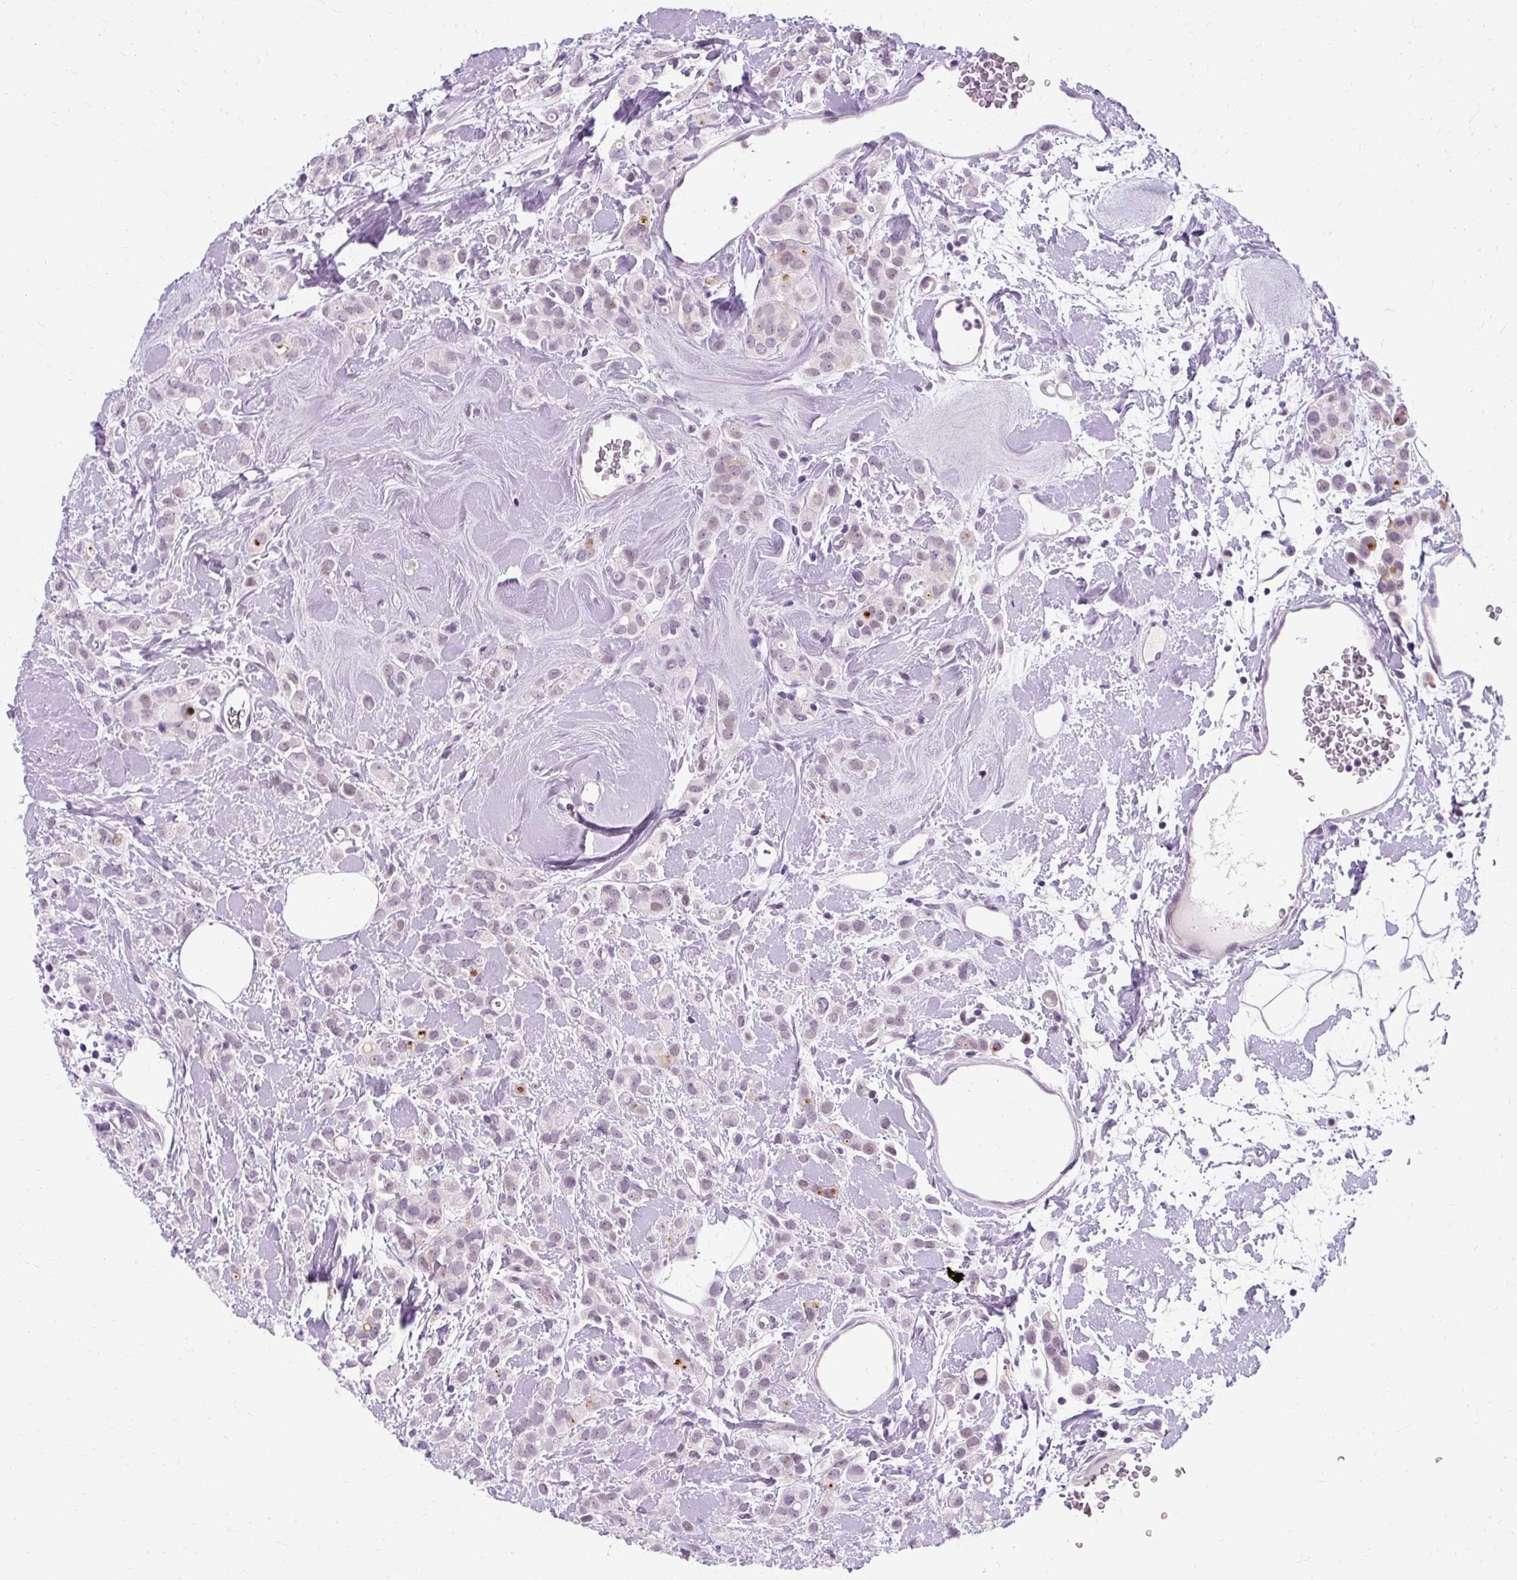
{"staining": {"intensity": "negative", "quantity": "none", "location": "none"}, "tissue": "breast cancer", "cell_type": "Tumor cells", "image_type": "cancer", "snomed": [{"axis": "morphology", "description": "Lobular carcinoma"}, {"axis": "topography", "description": "Breast"}], "caption": "Breast lobular carcinoma stained for a protein using immunohistochemistry shows no positivity tumor cells.", "gene": "RYBP", "patient": {"sex": "female", "age": 68}}